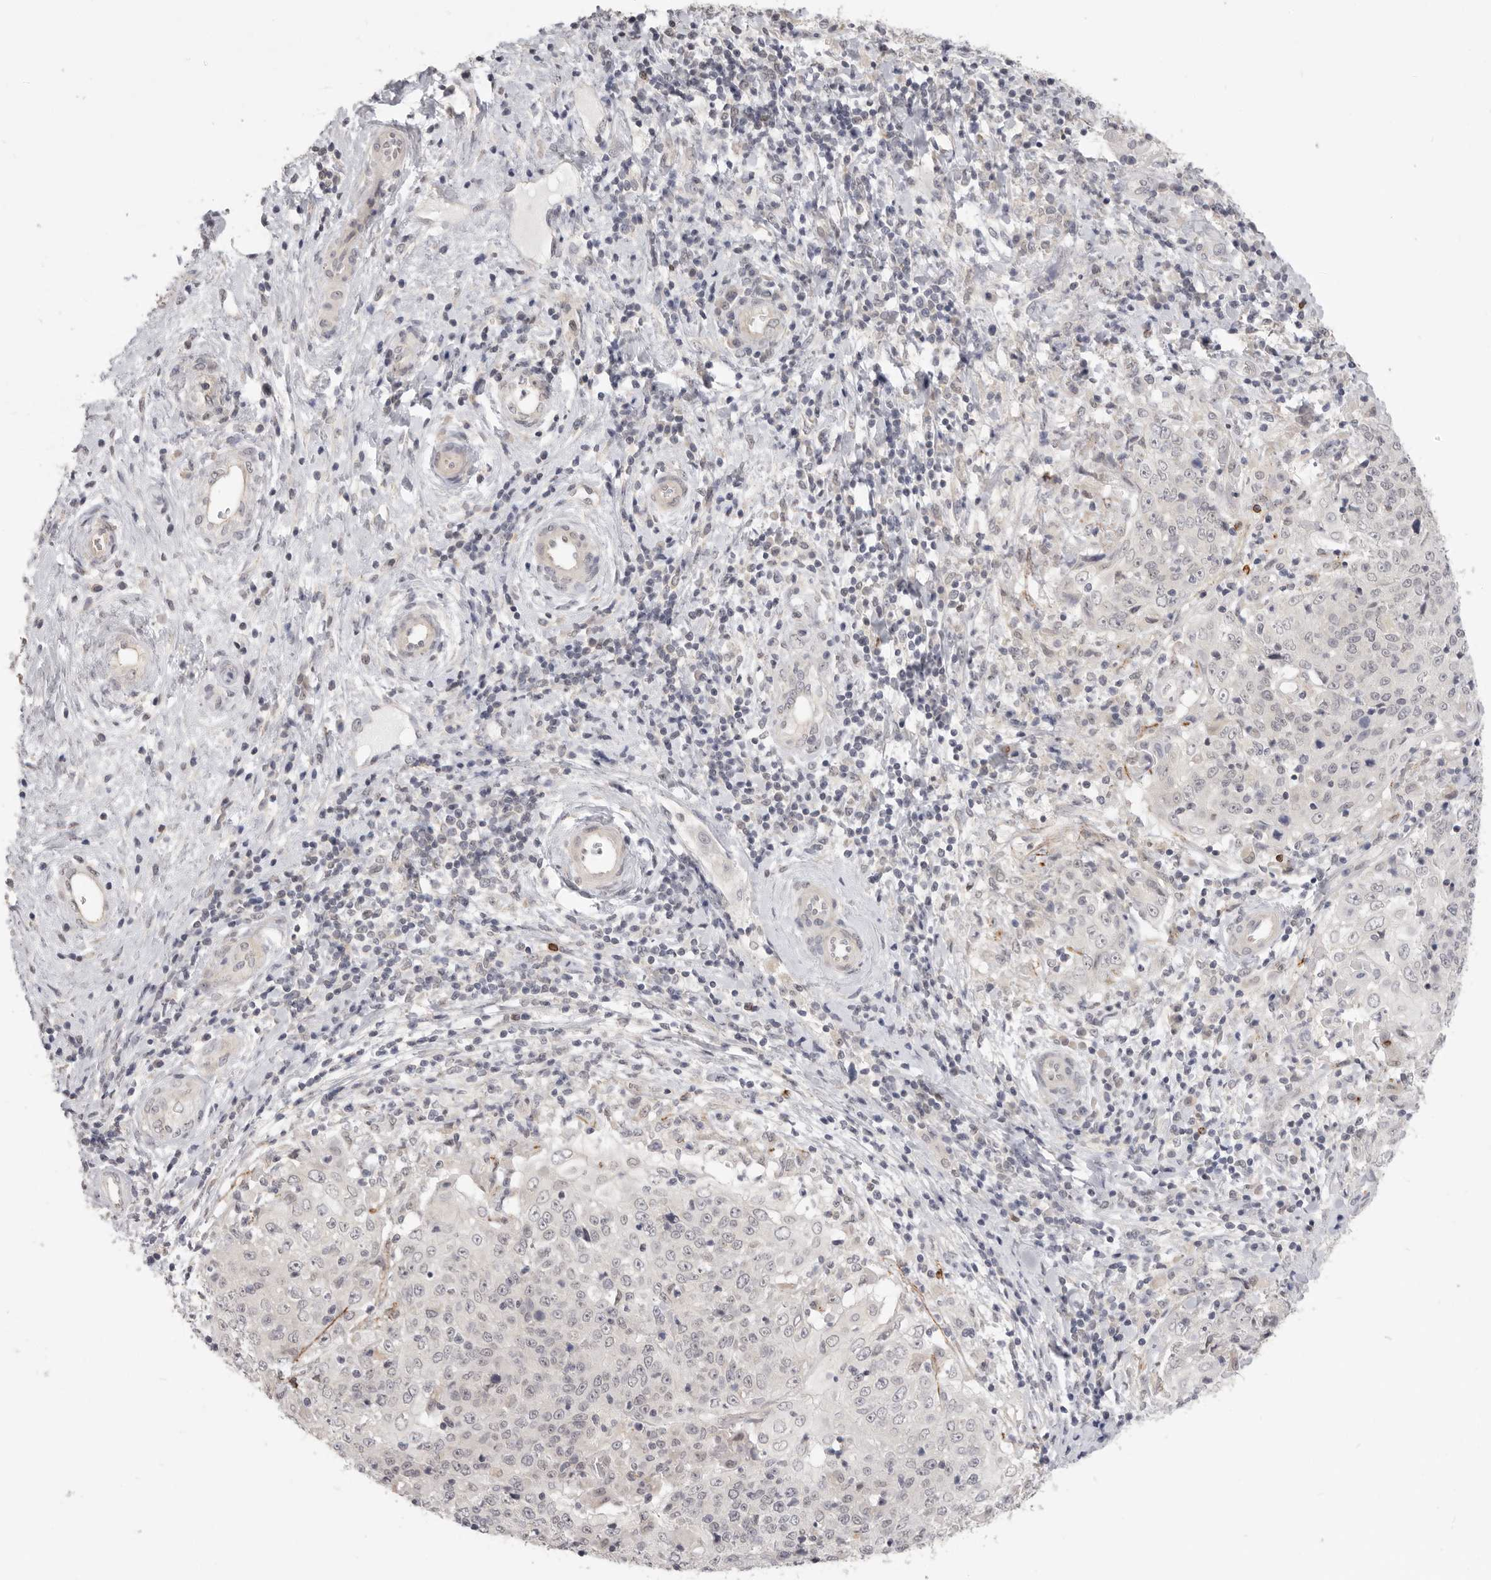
{"staining": {"intensity": "negative", "quantity": "none", "location": "none"}, "tissue": "cervical cancer", "cell_type": "Tumor cells", "image_type": "cancer", "snomed": [{"axis": "morphology", "description": "Squamous cell carcinoma, NOS"}, {"axis": "topography", "description": "Cervix"}], "caption": "The photomicrograph demonstrates no significant staining in tumor cells of cervical squamous cell carcinoma.", "gene": "XIRP1", "patient": {"sex": "female", "age": 48}}